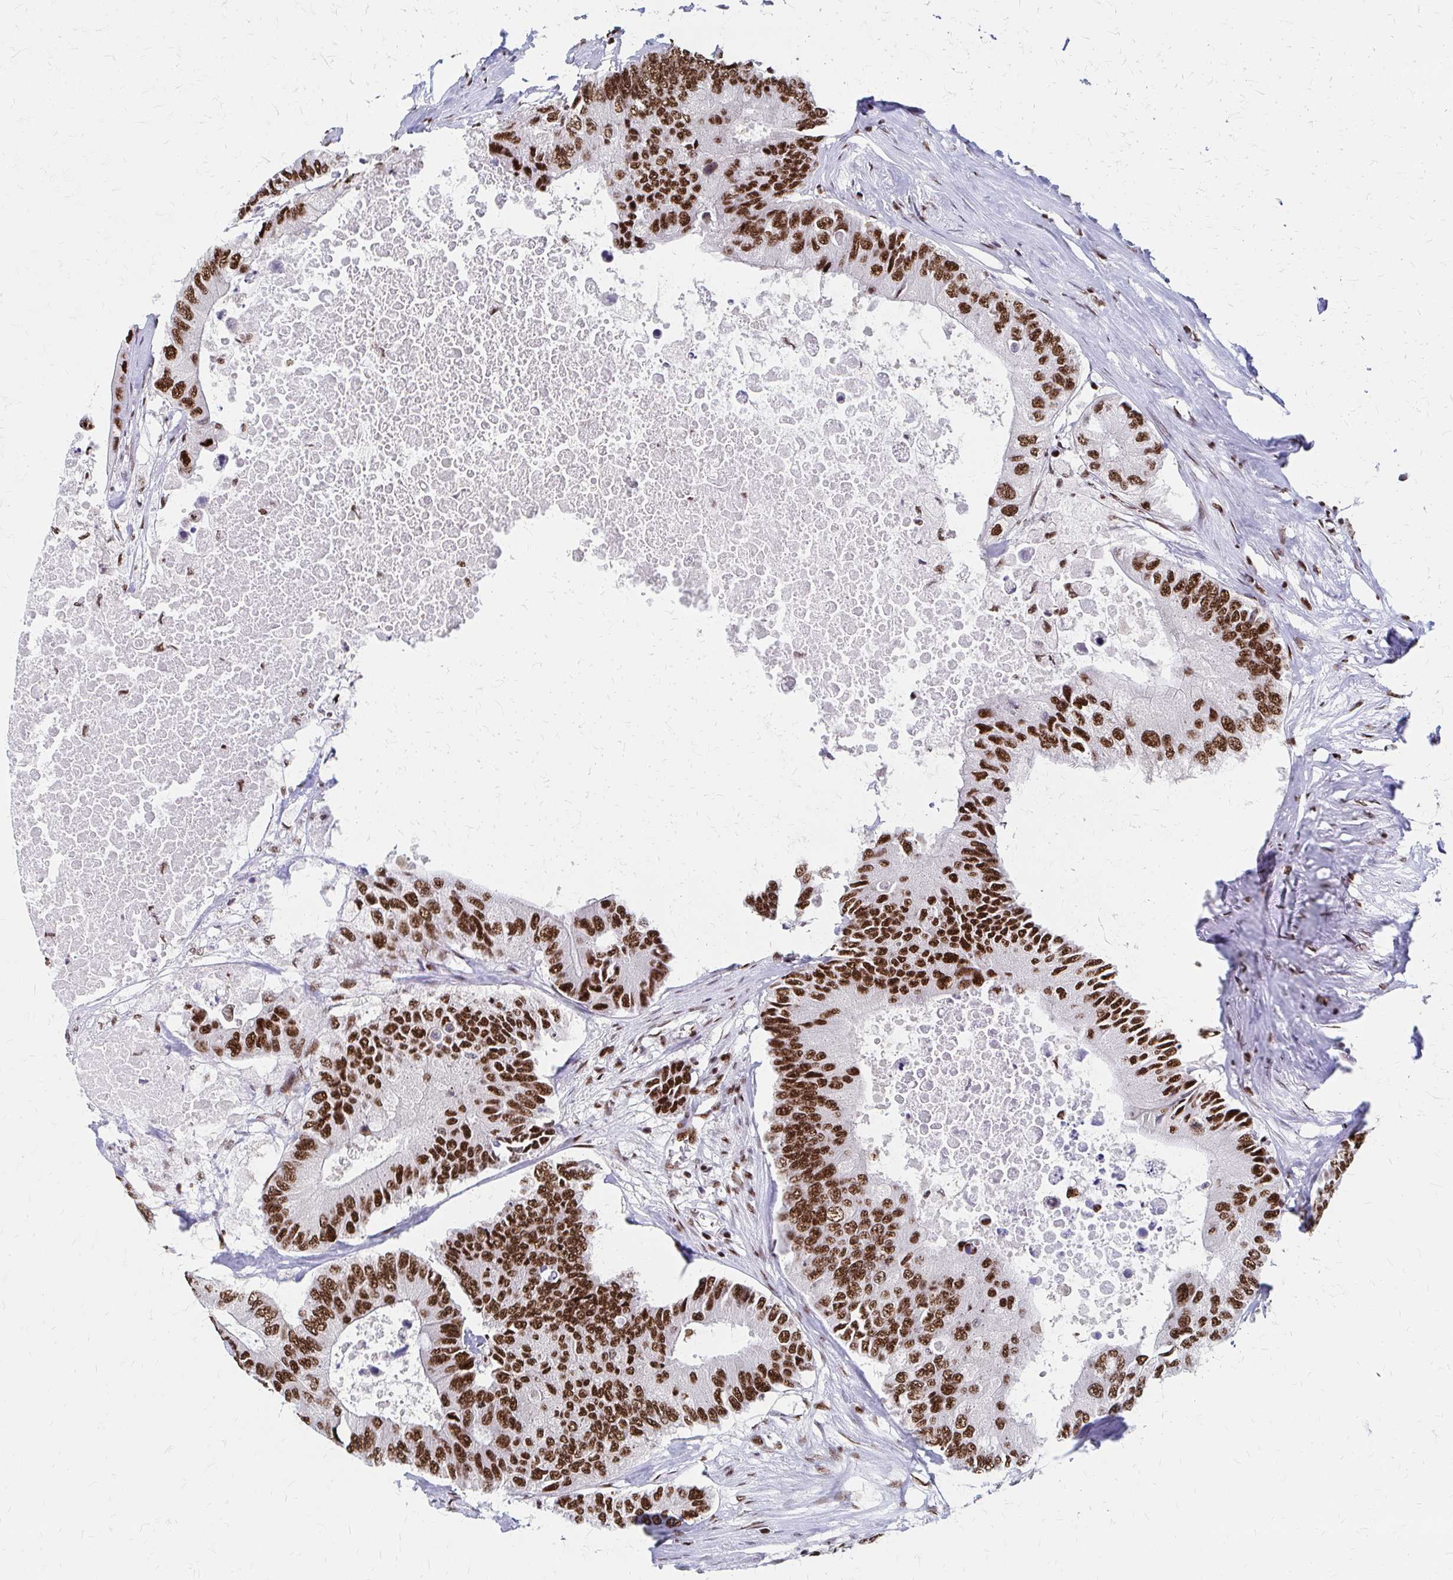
{"staining": {"intensity": "strong", "quantity": ">75%", "location": "nuclear"}, "tissue": "colorectal cancer", "cell_type": "Tumor cells", "image_type": "cancer", "snomed": [{"axis": "morphology", "description": "Adenocarcinoma, NOS"}, {"axis": "topography", "description": "Colon"}], "caption": "DAB (3,3'-diaminobenzidine) immunohistochemical staining of colorectal cancer (adenocarcinoma) shows strong nuclear protein staining in approximately >75% of tumor cells. (Stains: DAB (3,3'-diaminobenzidine) in brown, nuclei in blue, Microscopy: brightfield microscopy at high magnification).", "gene": "CNKSR3", "patient": {"sex": "male", "age": 71}}